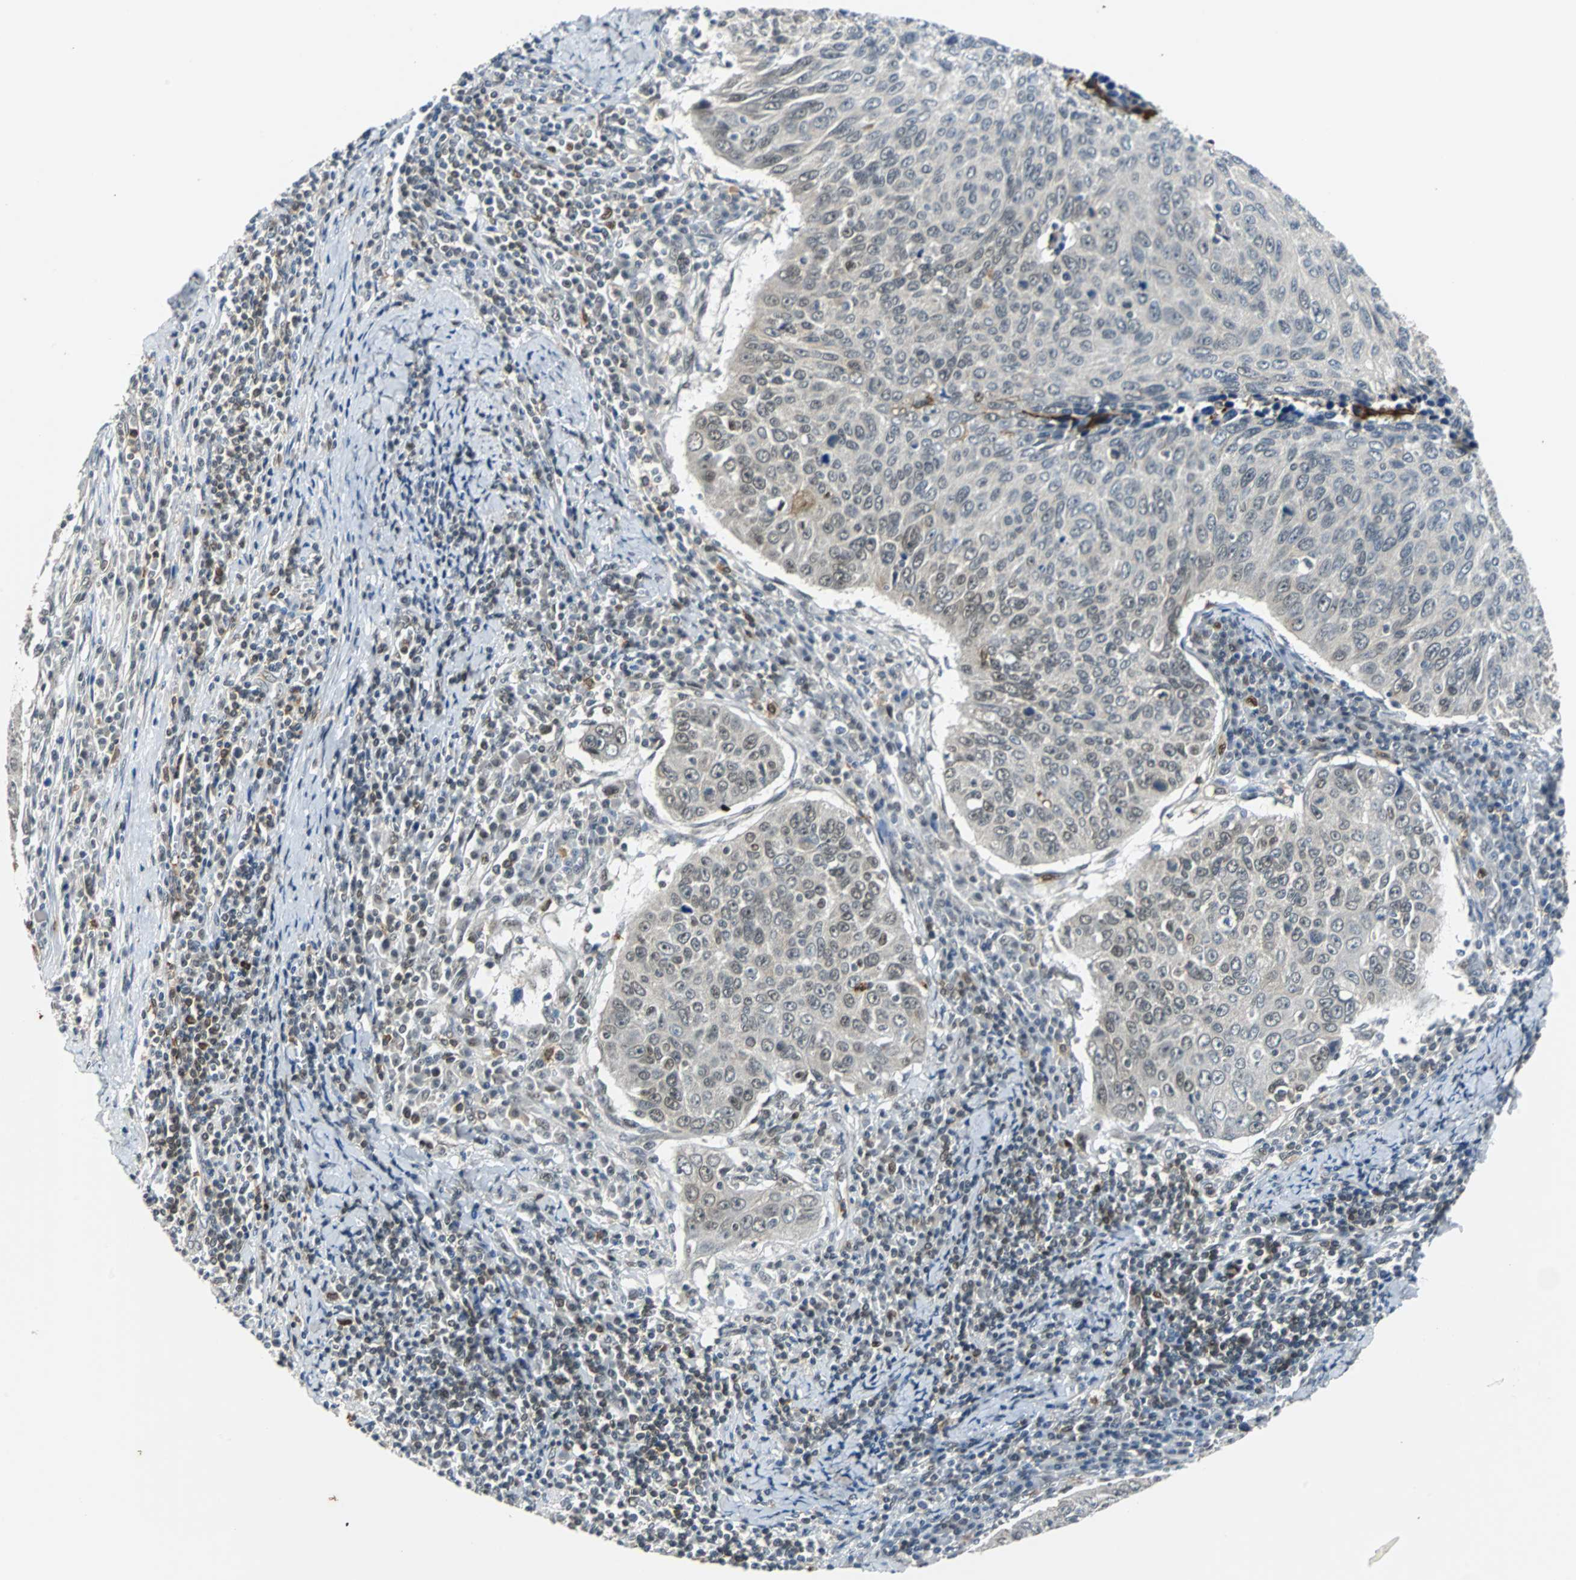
{"staining": {"intensity": "negative", "quantity": "none", "location": "none"}, "tissue": "cervical cancer", "cell_type": "Tumor cells", "image_type": "cancer", "snomed": [{"axis": "morphology", "description": "Squamous cell carcinoma, NOS"}, {"axis": "topography", "description": "Cervix"}], "caption": "Immunohistochemical staining of human cervical squamous cell carcinoma reveals no significant expression in tumor cells. The staining was performed using DAB to visualize the protein expression in brown, while the nuclei were stained in blue with hematoxylin (Magnification: 20x).", "gene": "SIRT1", "patient": {"sex": "female", "age": 53}}